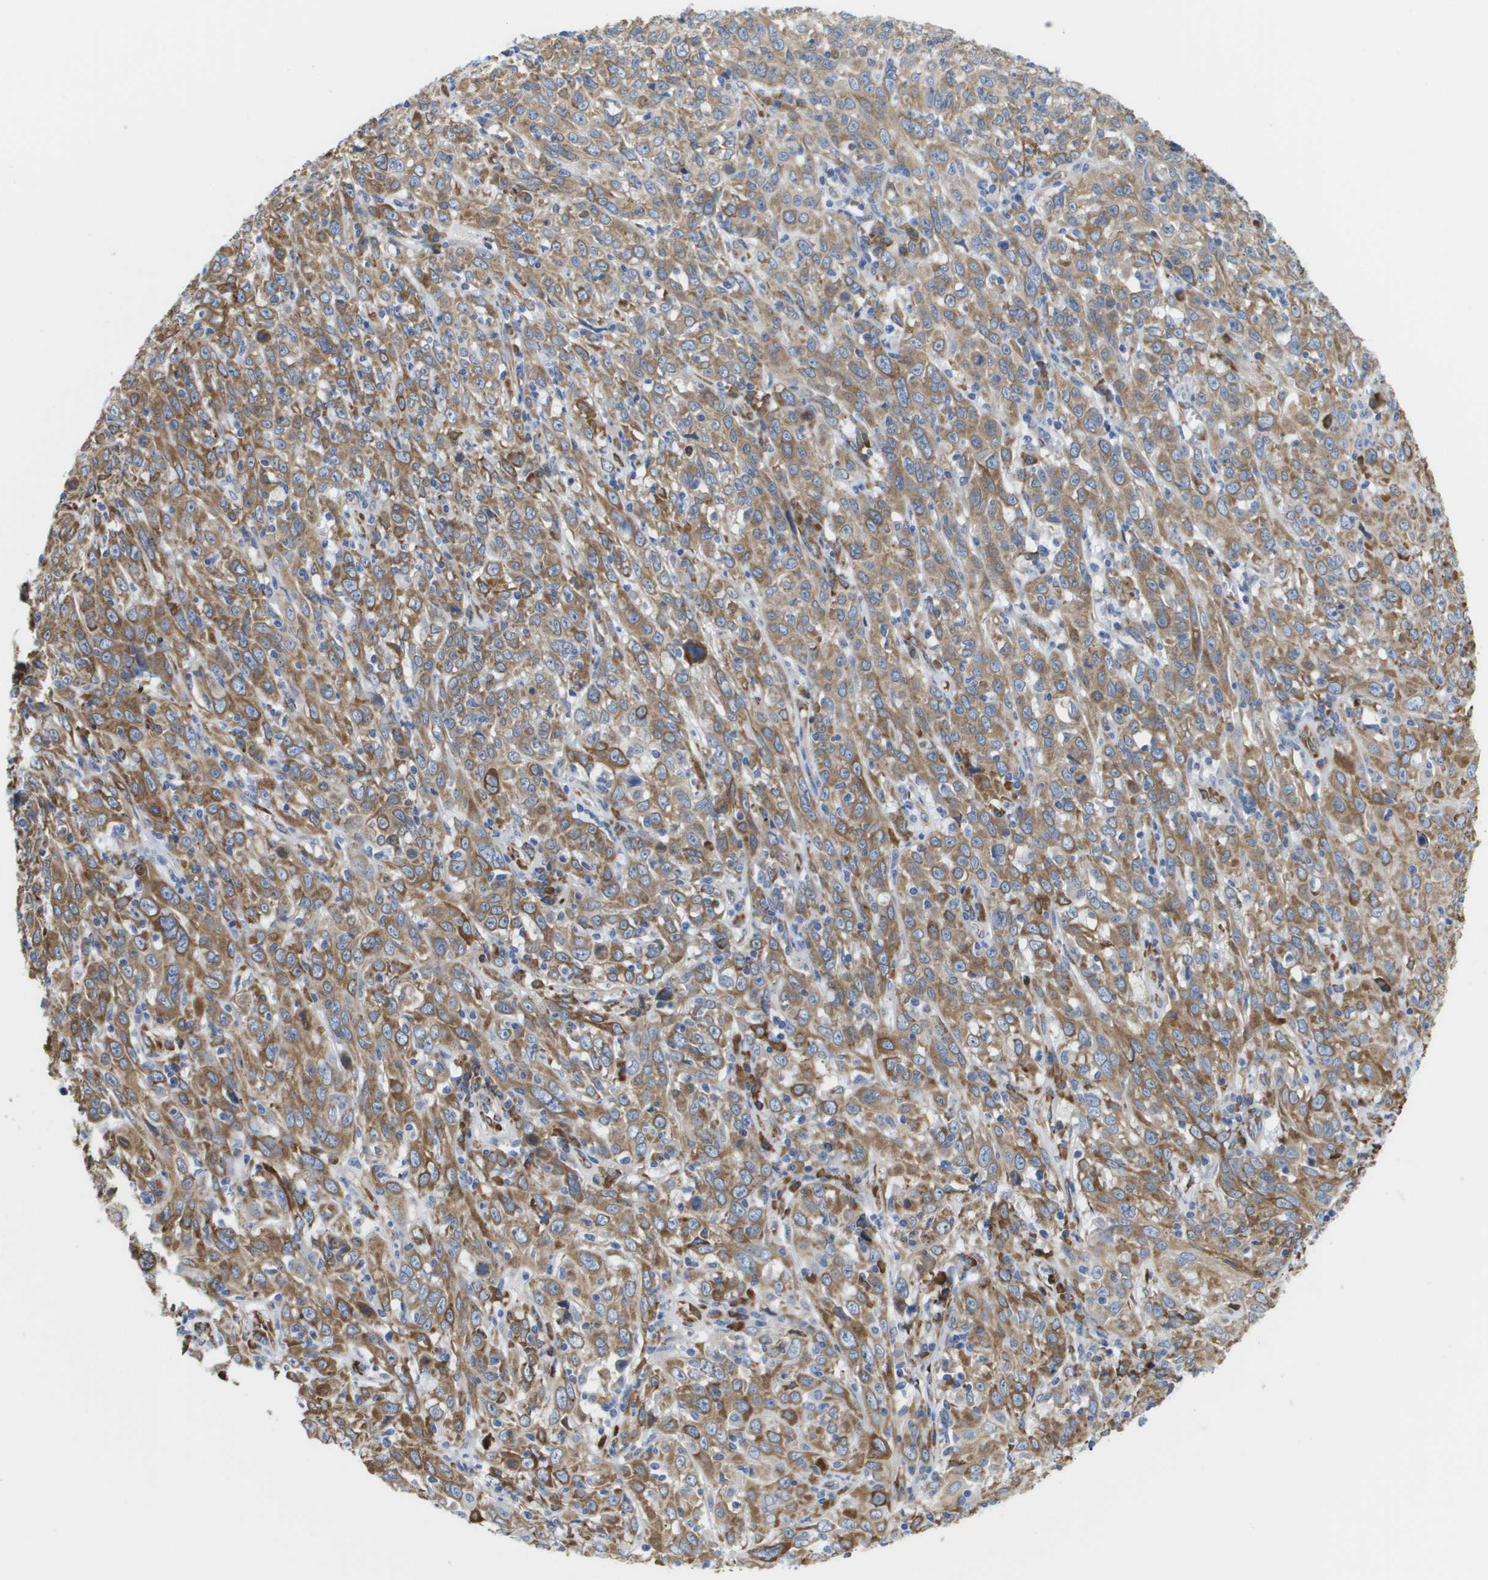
{"staining": {"intensity": "moderate", "quantity": ">75%", "location": "cytoplasmic/membranous"}, "tissue": "cervical cancer", "cell_type": "Tumor cells", "image_type": "cancer", "snomed": [{"axis": "morphology", "description": "Squamous cell carcinoma, NOS"}, {"axis": "topography", "description": "Cervix"}], "caption": "Immunohistochemistry (DAB (3,3'-diaminobenzidine)) staining of cervical cancer shows moderate cytoplasmic/membranous protein positivity in about >75% of tumor cells.", "gene": "ST3GAL2", "patient": {"sex": "female", "age": 46}}